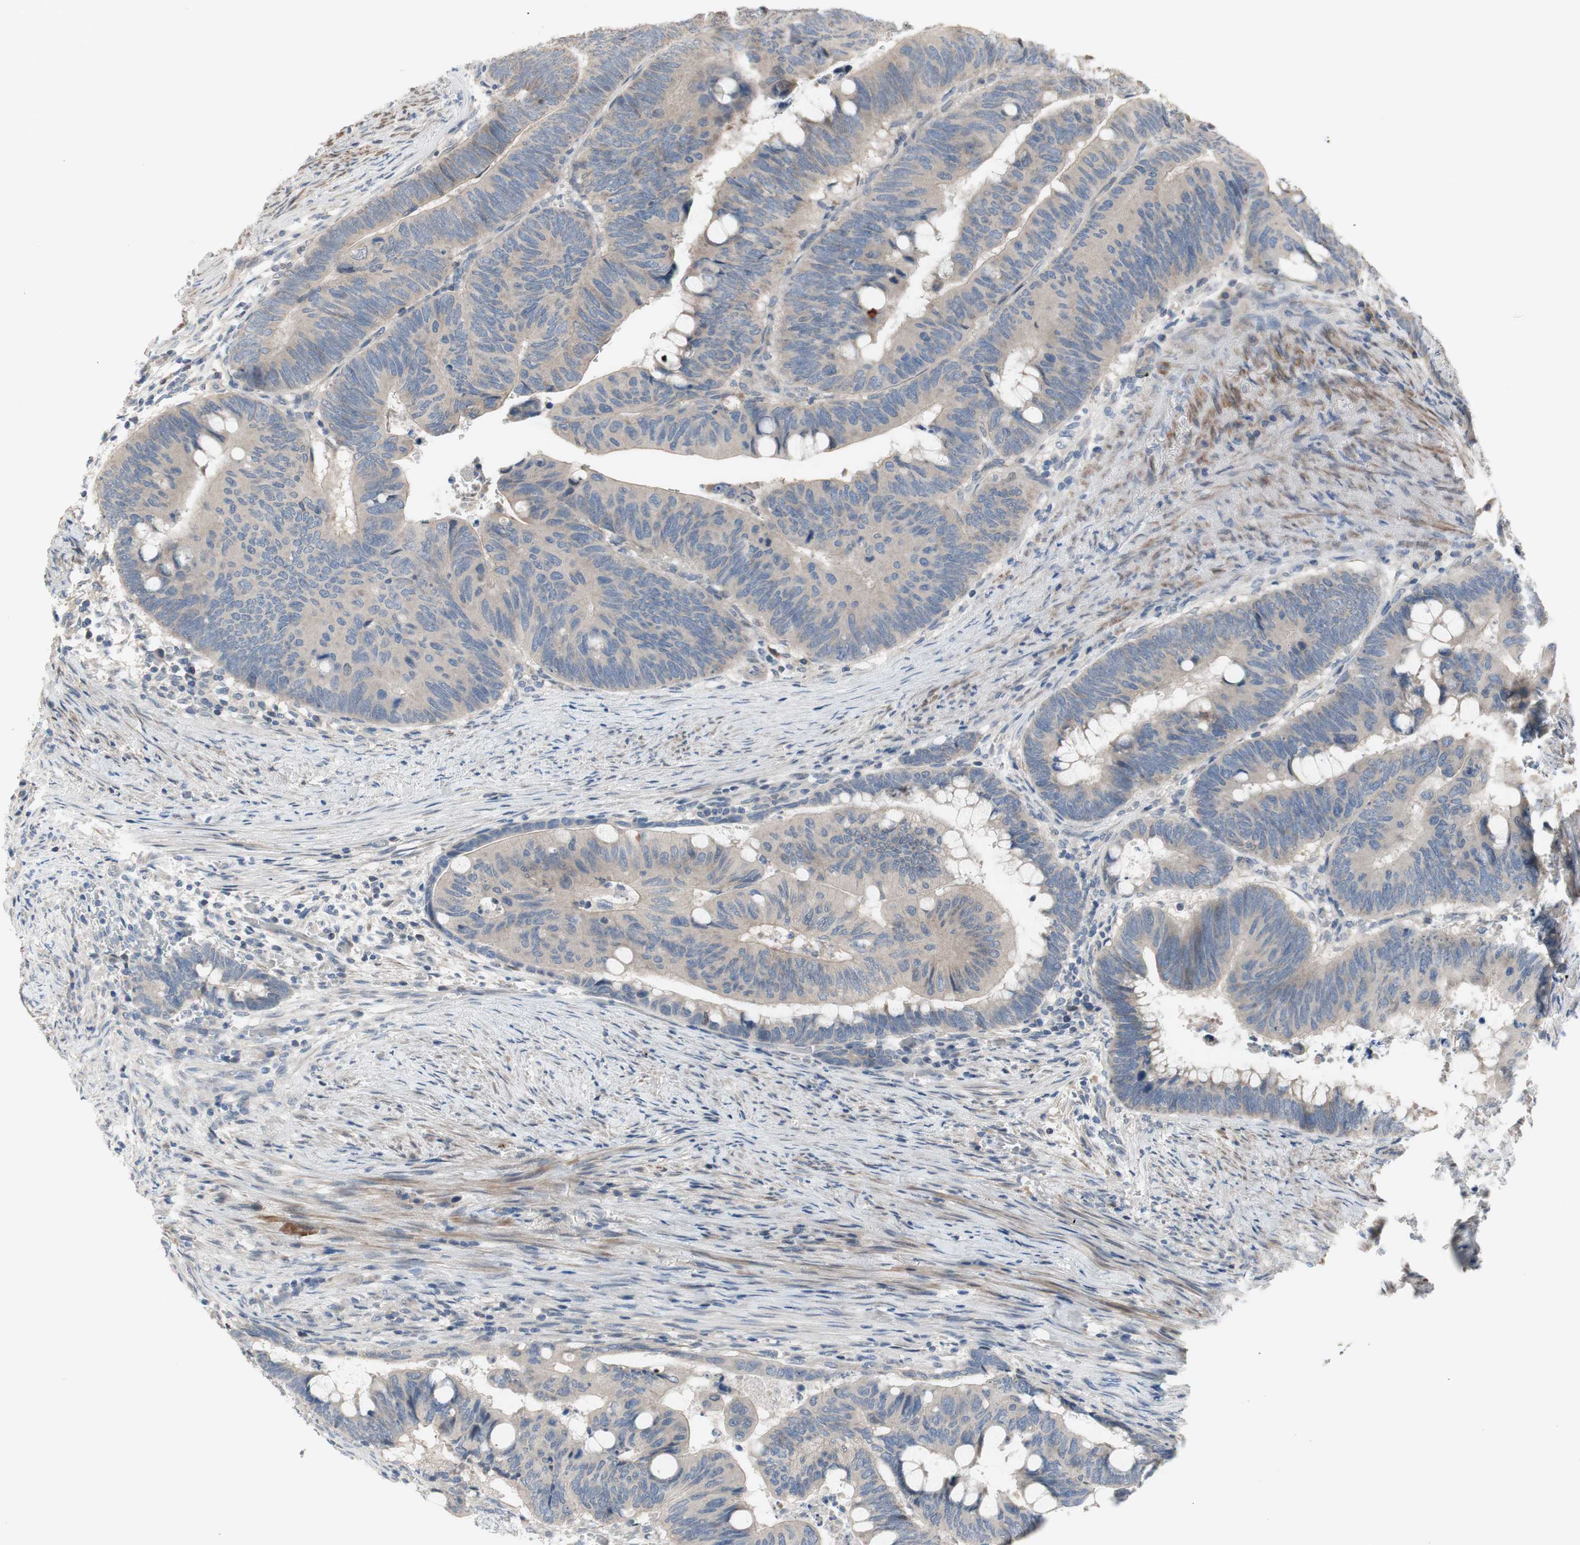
{"staining": {"intensity": "negative", "quantity": "none", "location": "none"}, "tissue": "colorectal cancer", "cell_type": "Tumor cells", "image_type": "cancer", "snomed": [{"axis": "morphology", "description": "Normal tissue, NOS"}, {"axis": "morphology", "description": "Adenocarcinoma, NOS"}, {"axis": "topography", "description": "Rectum"}, {"axis": "topography", "description": "Peripheral nerve tissue"}], "caption": "DAB (3,3'-diaminobenzidine) immunohistochemical staining of adenocarcinoma (colorectal) shows no significant staining in tumor cells.", "gene": "TACR3", "patient": {"sex": "male", "age": 92}}